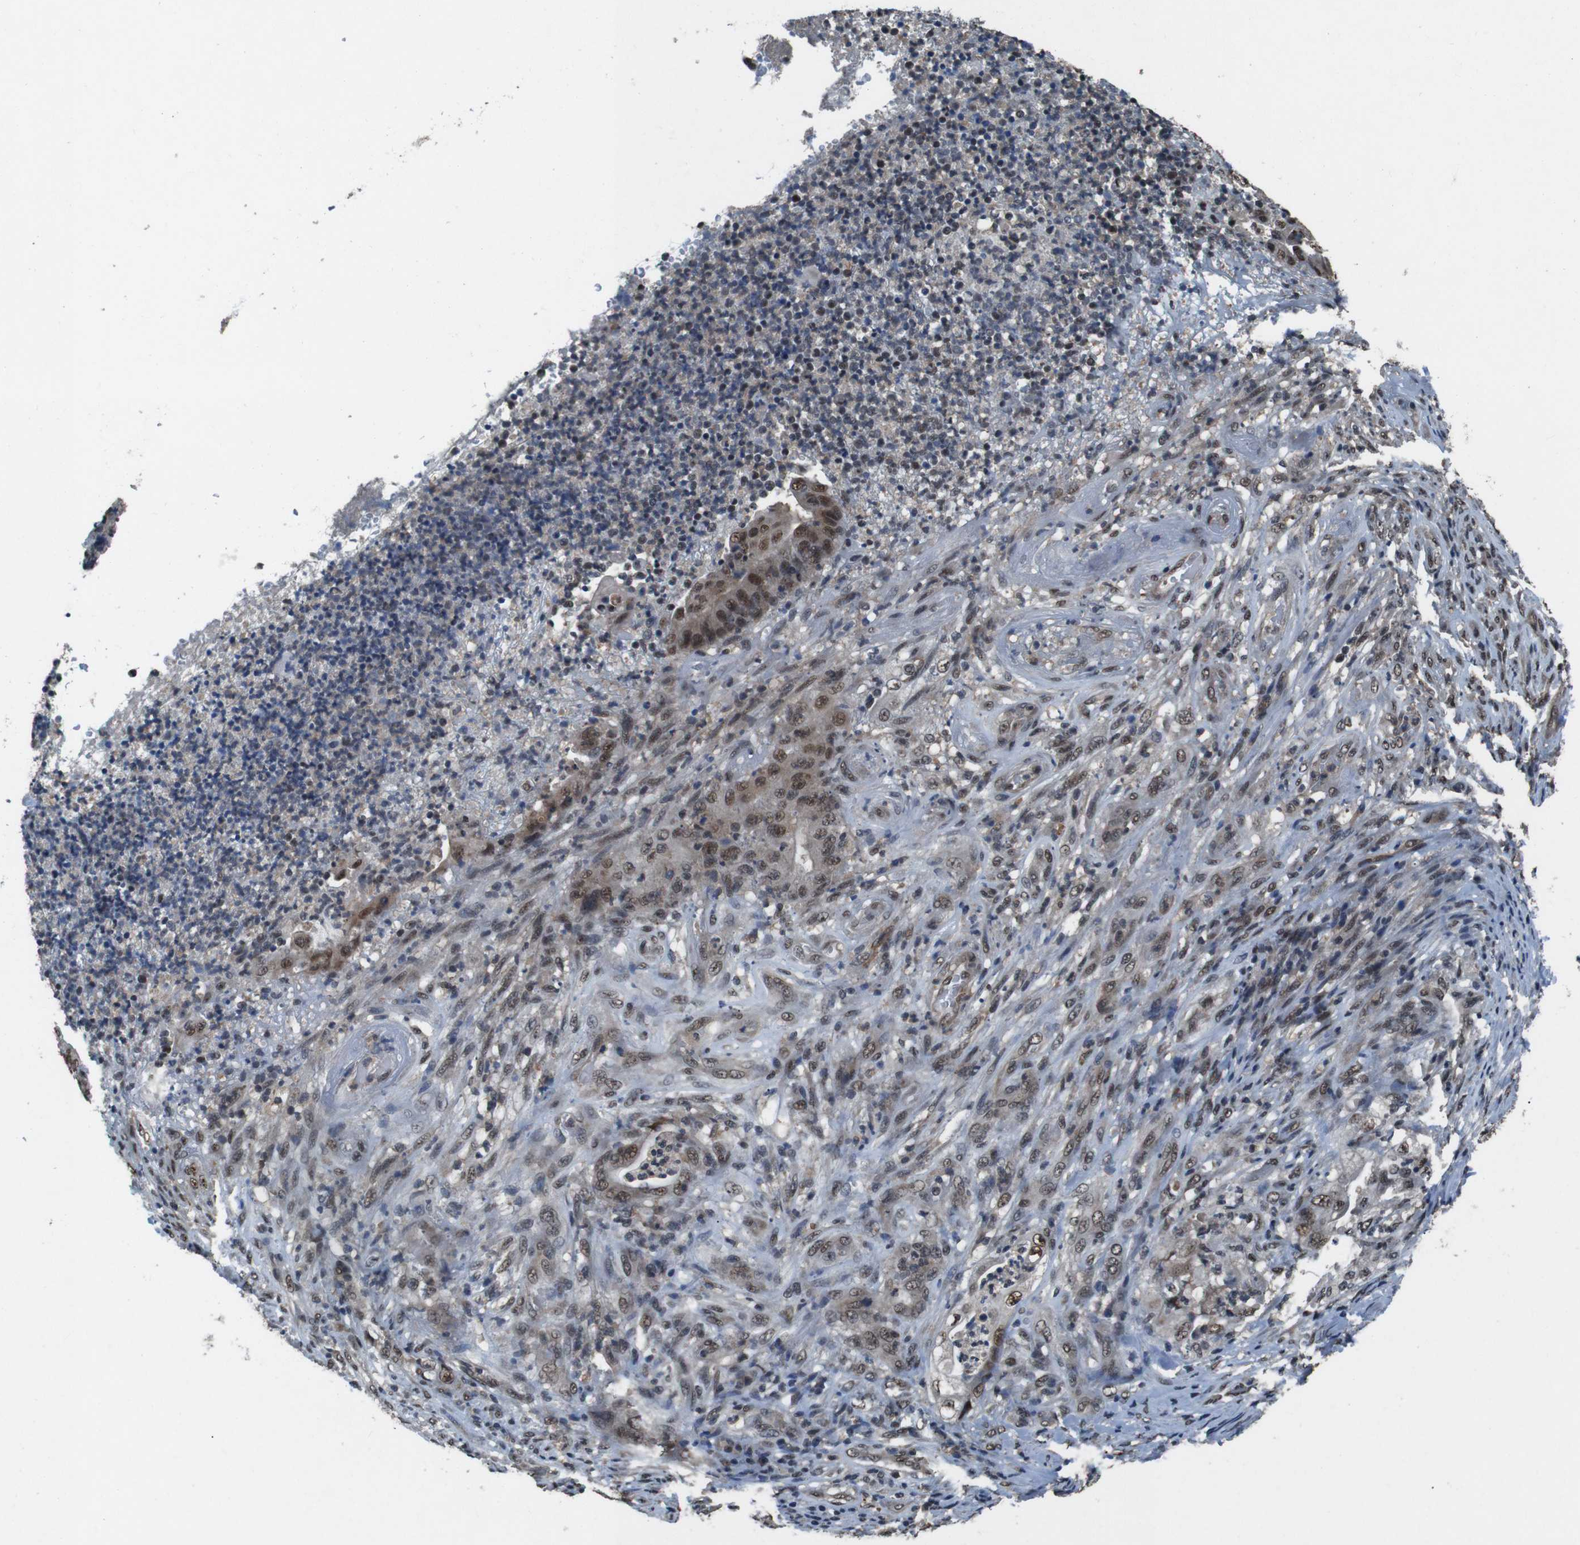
{"staining": {"intensity": "moderate", "quantity": ">75%", "location": "cytoplasmic/membranous,nuclear"}, "tissue": "stomach cancer", "cell_type": "Tumor cells", "image_type": "cancer", "snomed": [{"axis": "morphology", "description": "Adenocarcinoma, NOS"}, {"axis": "topography", "description": "Stomach"}], "caption": "Adenocarcinoma (stomach) tissue demonstrates moderate cytoplasmic/membranous and nuclear positivity in about >75% of tumor cells, visualized by immunohistochemistry. (DAB (3,3'-diaminobenzidine) = brown stain, brightfield microscopy at high magnification).", "gene": "NR4A2", "patient": {"sex": "female", "age": 73}}